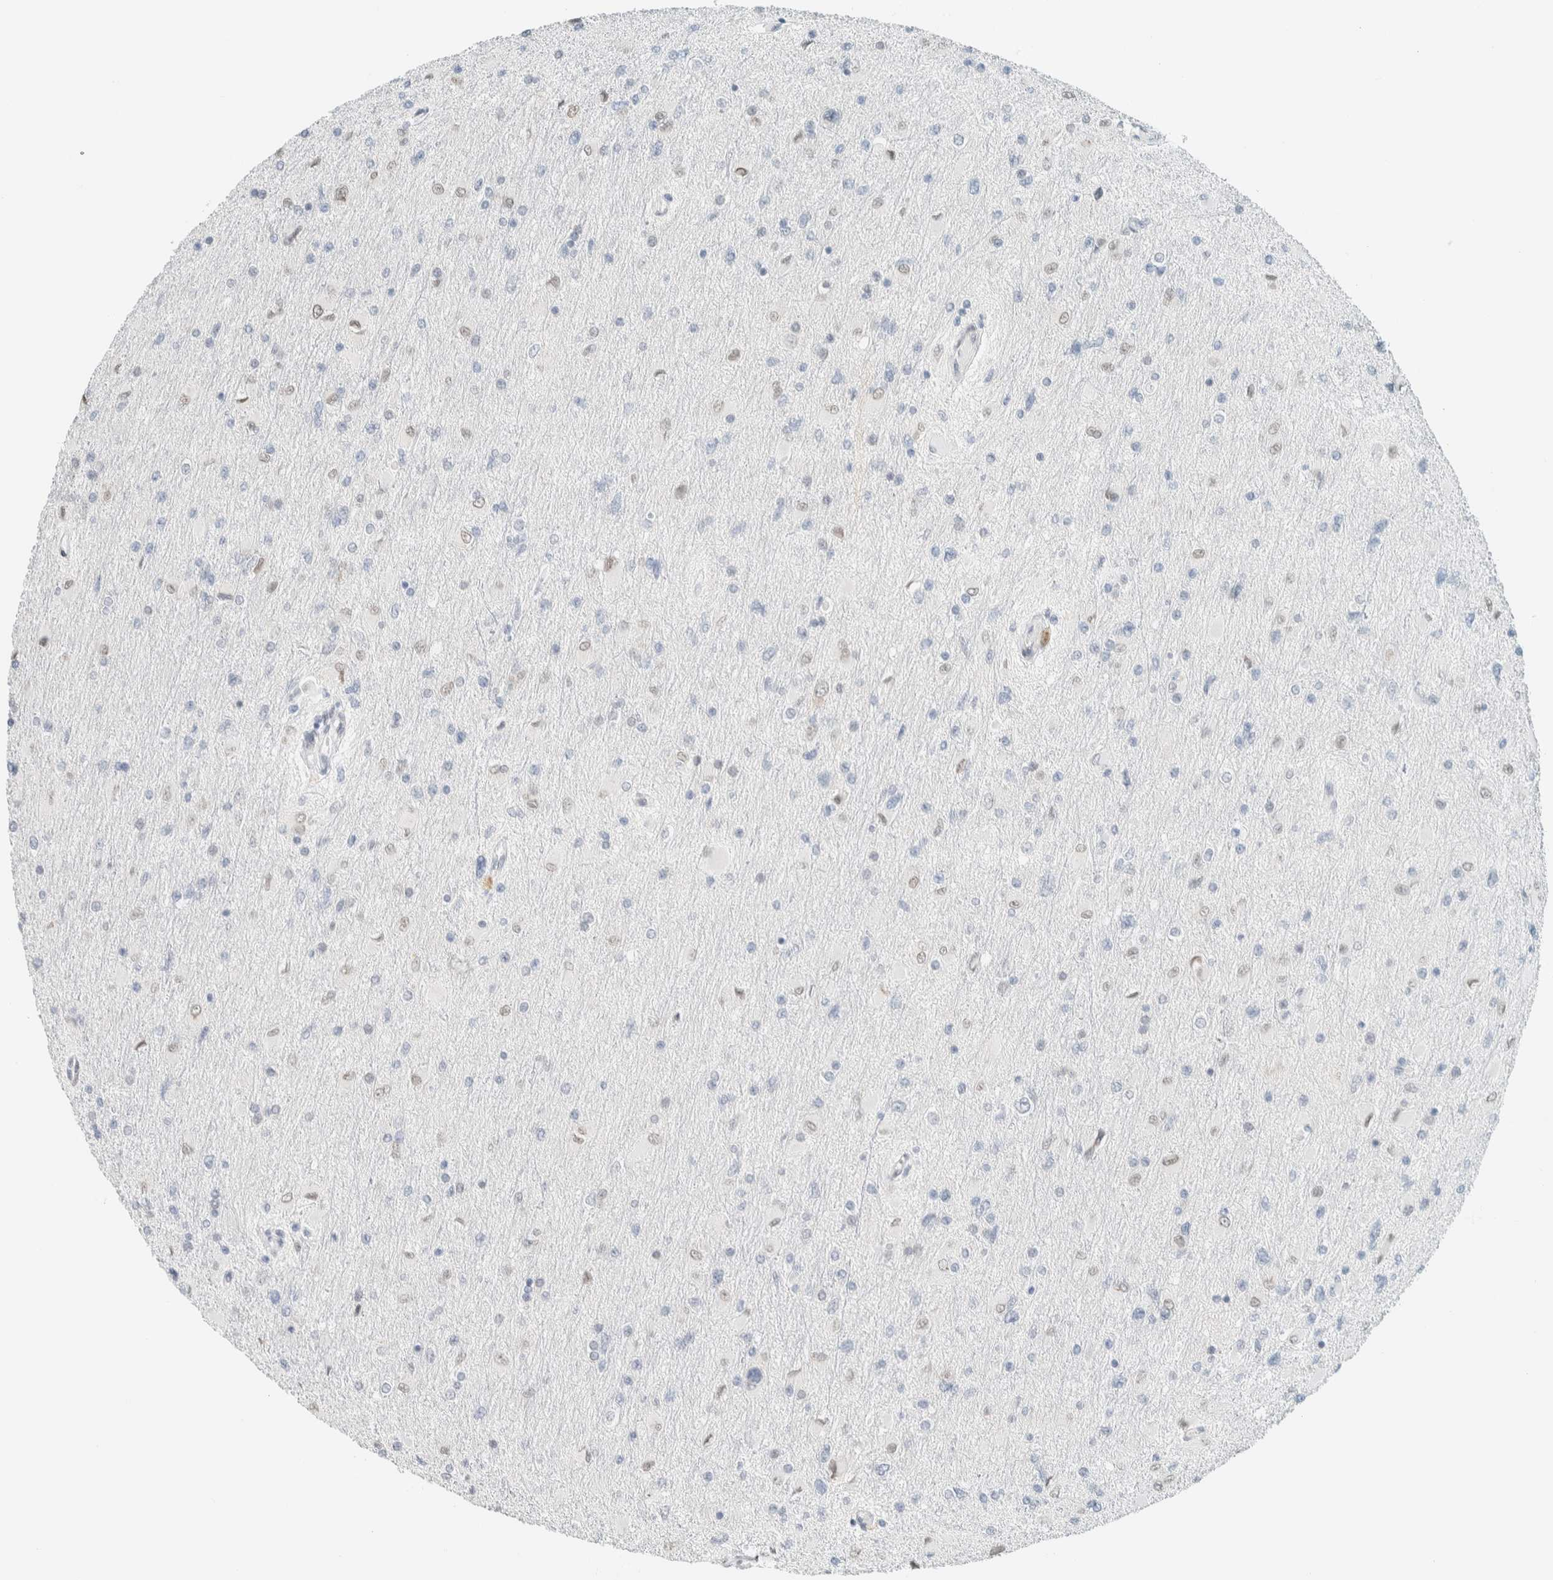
{"staining": {"intensity": "negative", "quantity": "none", "location": "none"}, "tissue": "glioma", "cell_type": "Tumor cells", "image_type": "cancer", "snomed": [{"axis": "morphology", "description": "Glioma, malignant, High grade"}, {"axis": "topography", "description": "Cerebral cortex"}], "caption": "A photomicrograph of malignant glioma (high-grade) stained for a protein displays no brown staining in tumor cells.", "gene": "C1QTNF12", "patient": {"sex": "female", "age": 36}}